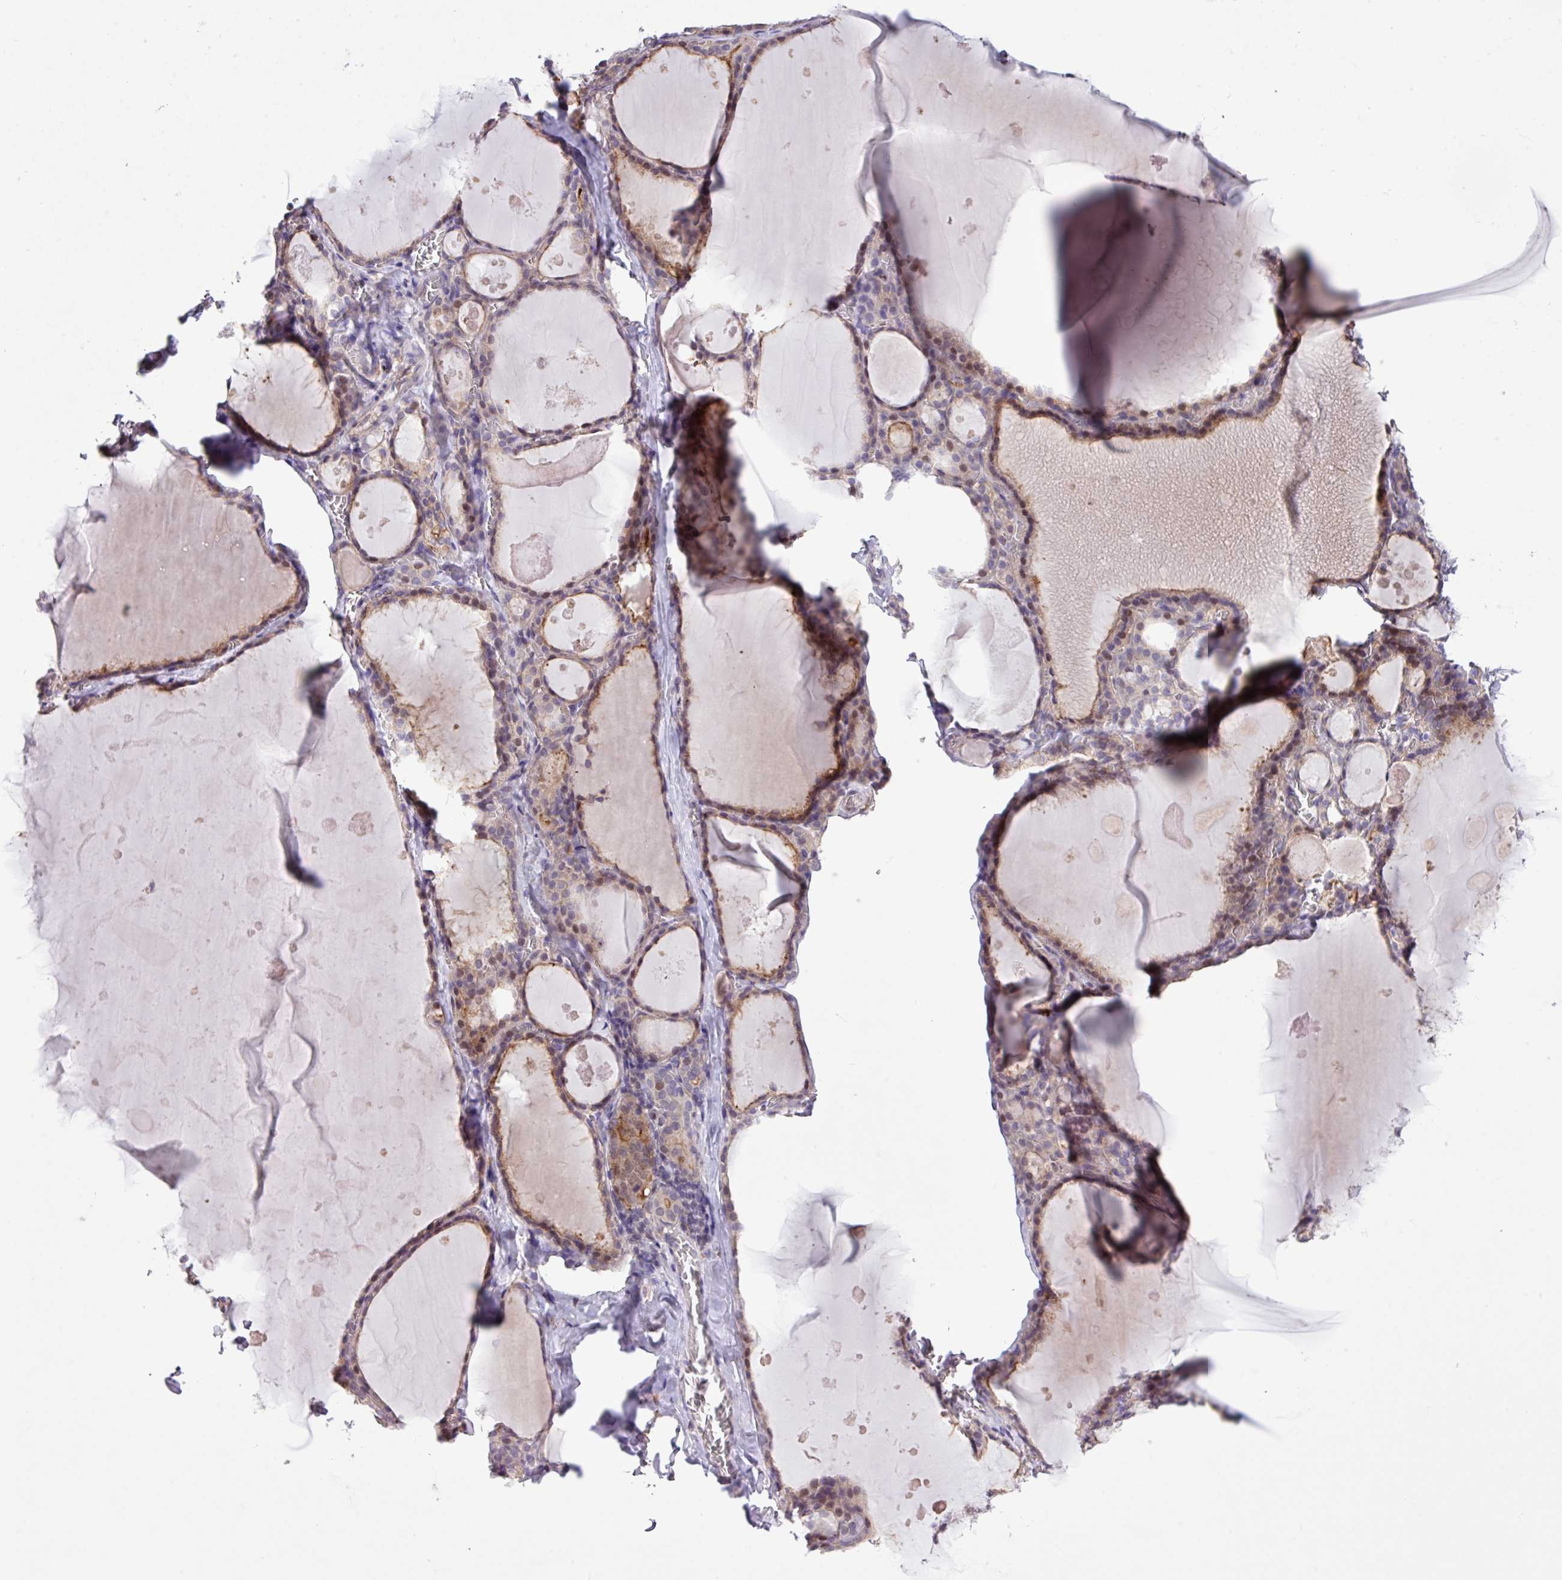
{"staining": {"intensity": "moderate", "quantity": "25%-75%", "location": "cytoplasmic/membranous,nuclear"}, "tissue": "thyroid gland", "cell_type": "Glandular cells", "image_type": "normal", "snomed": [{"axis": "morphology", "description": "Normal tissue, NOS"}, {"axis": "topography", "description": "Thyroid gland"}], "caption": "Protein expression analysis of benign thyroid gland shows moderate cytoplasmic/membranous,nuclear positivity in approximately 25%-75% of glandular cells.", "gene": "RPP25L", "patient": {"sex": "male", "age": 56}}